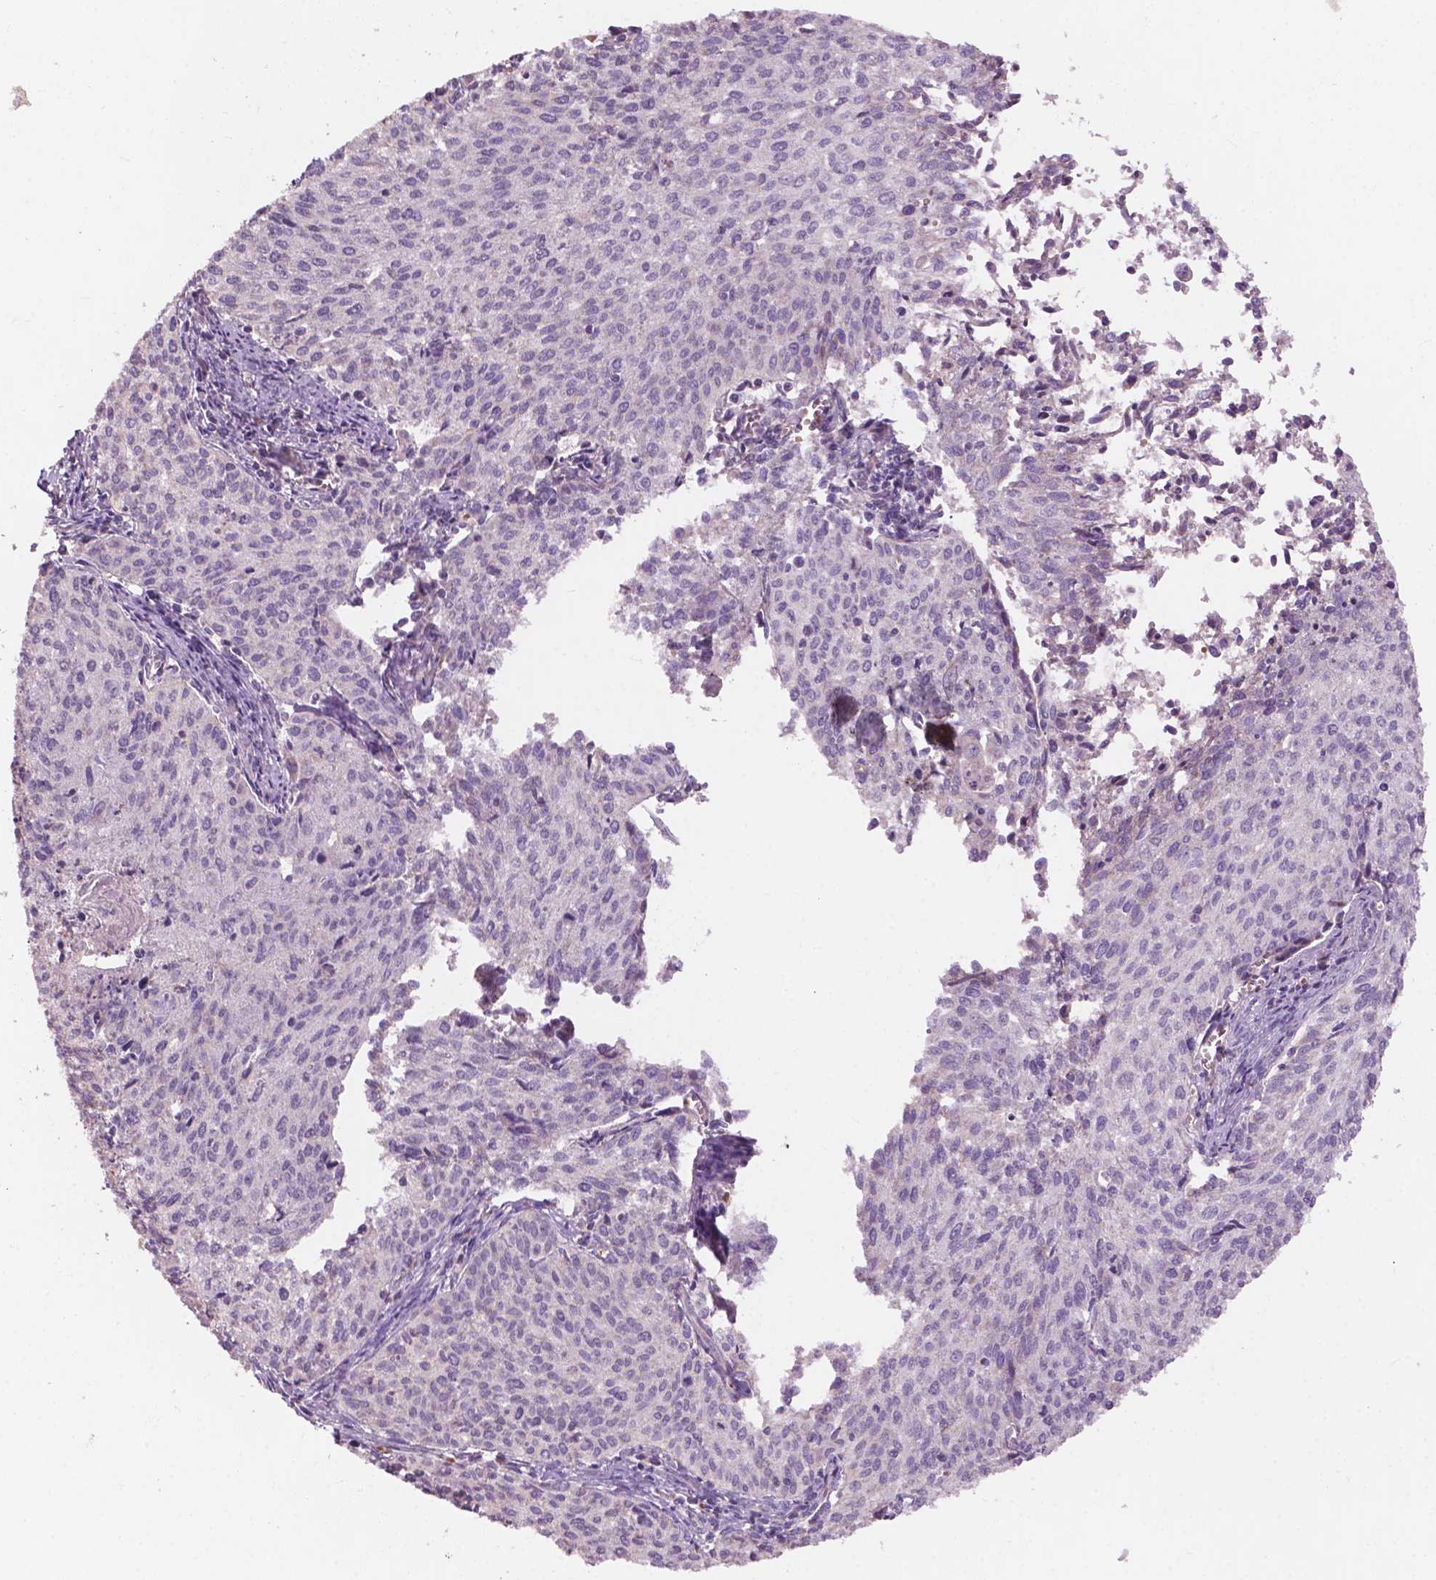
{"staining": {"intensity": "negative", "quantity": "none", "location": "none"}, "tissue": "cervical cancer", "cell_type": "Tumor cells", "image_type": "cancer", "snomed": [{"axis": "morphology", "description": "Squamous cell carcinoma, NOS"}, {"axis": "topography", "description": "Cervix"}], "caption": "DAB (3,3'-diaminobenzidine) immunohistochemical staining of human squamous cell carcinoma (cervical) shows no significant positivity in tumor cells.", "gene": "NDUFS1", "patient": {"sex": "female", "age": 38}}